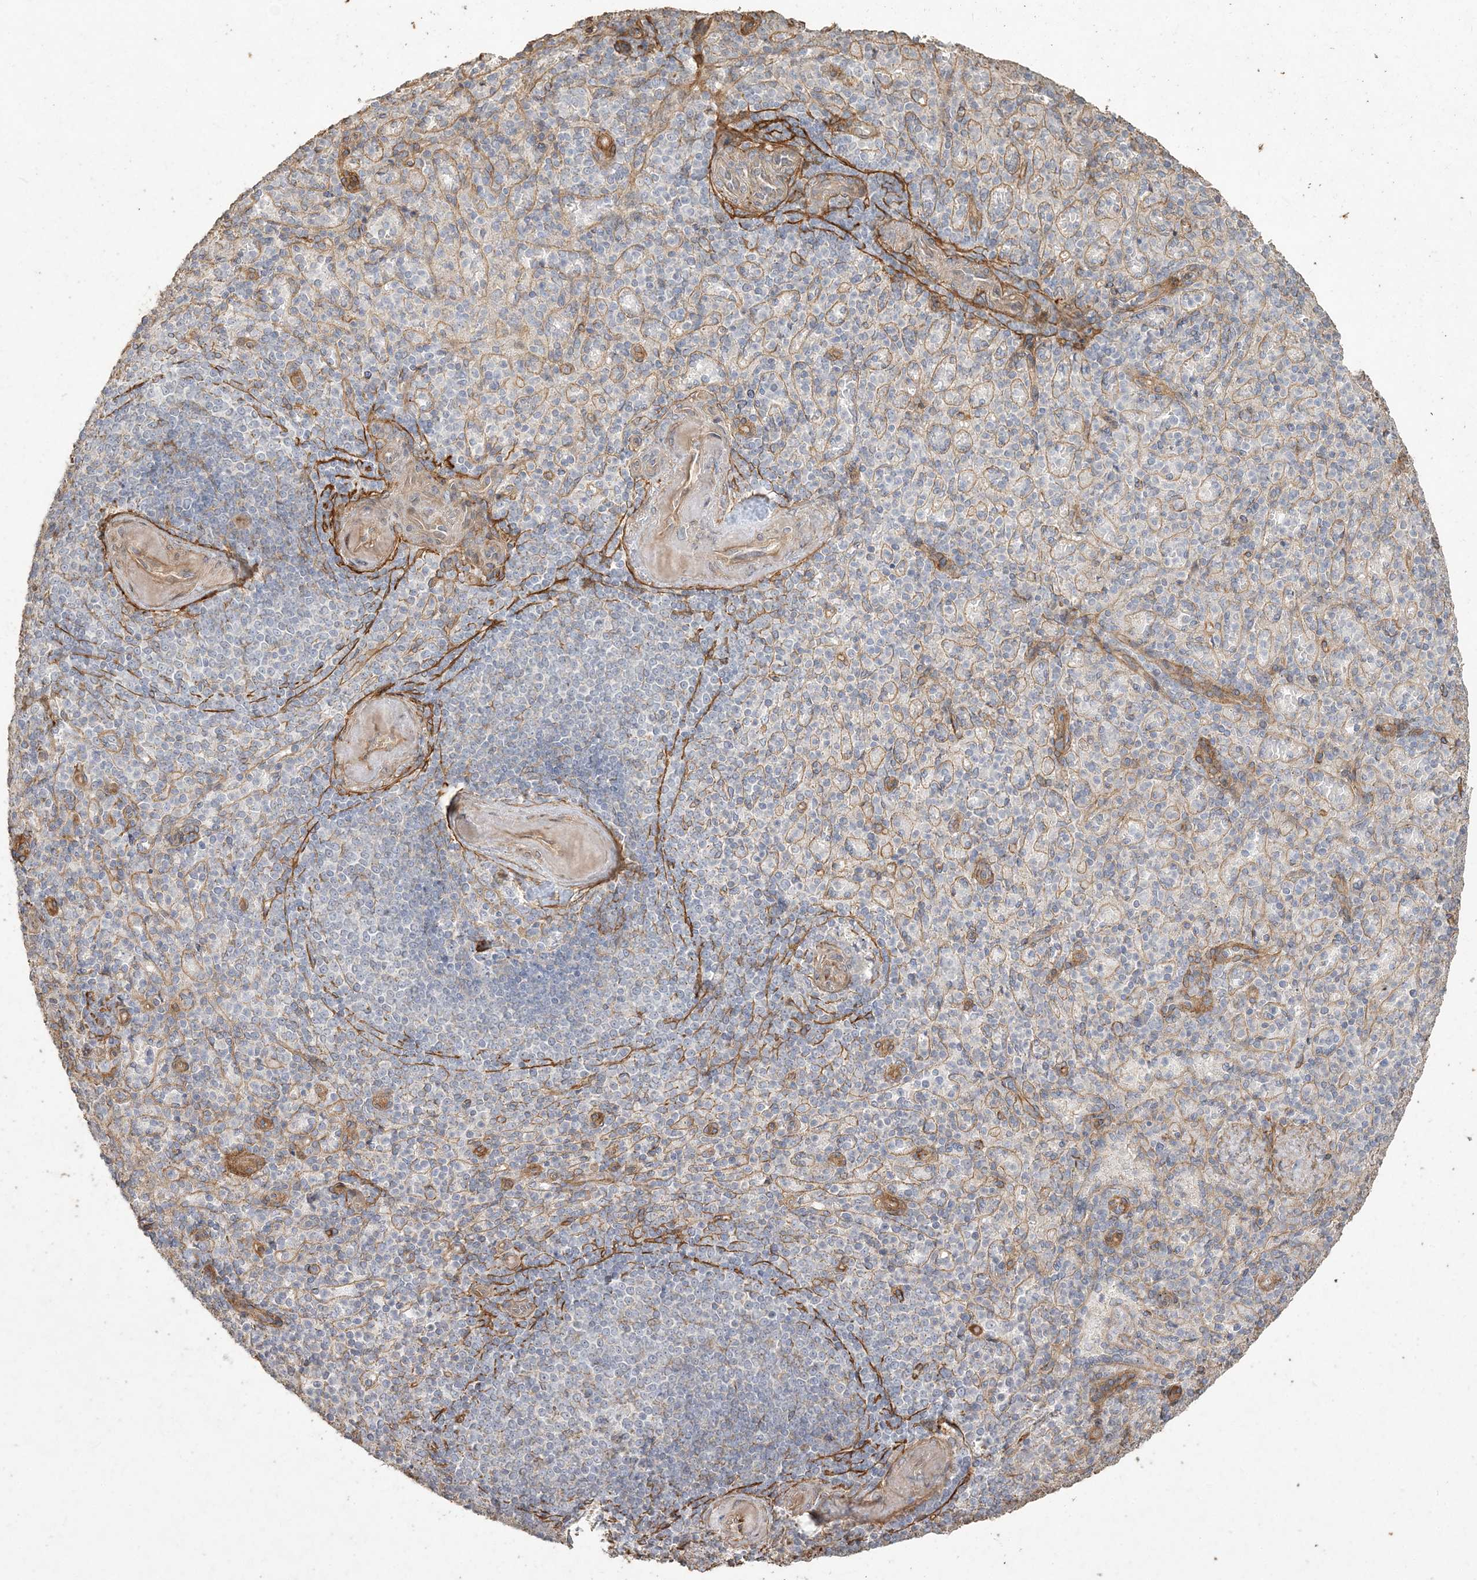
{"staining": {"intensity": "negative", "quantity": "none", "location": "none"}, "tissue": "spleen", "cell_type": "Cells in red pulp", "image_type": "normal", "snomed": [{"axis": "morphology", "description": "Normal tissue, NOS"}, {"axis": "topography", "description": "Spleen"}], "caption": "Cells in red pulp are negative for brown protein staining in normal spleen. (DAB (3,3'-diaminobenzidine) immunohistochemistry visualized using brightfield microscopy, high magnification).", "gene": "RNF145", "patient": {"sex": "female", "age": 74}}